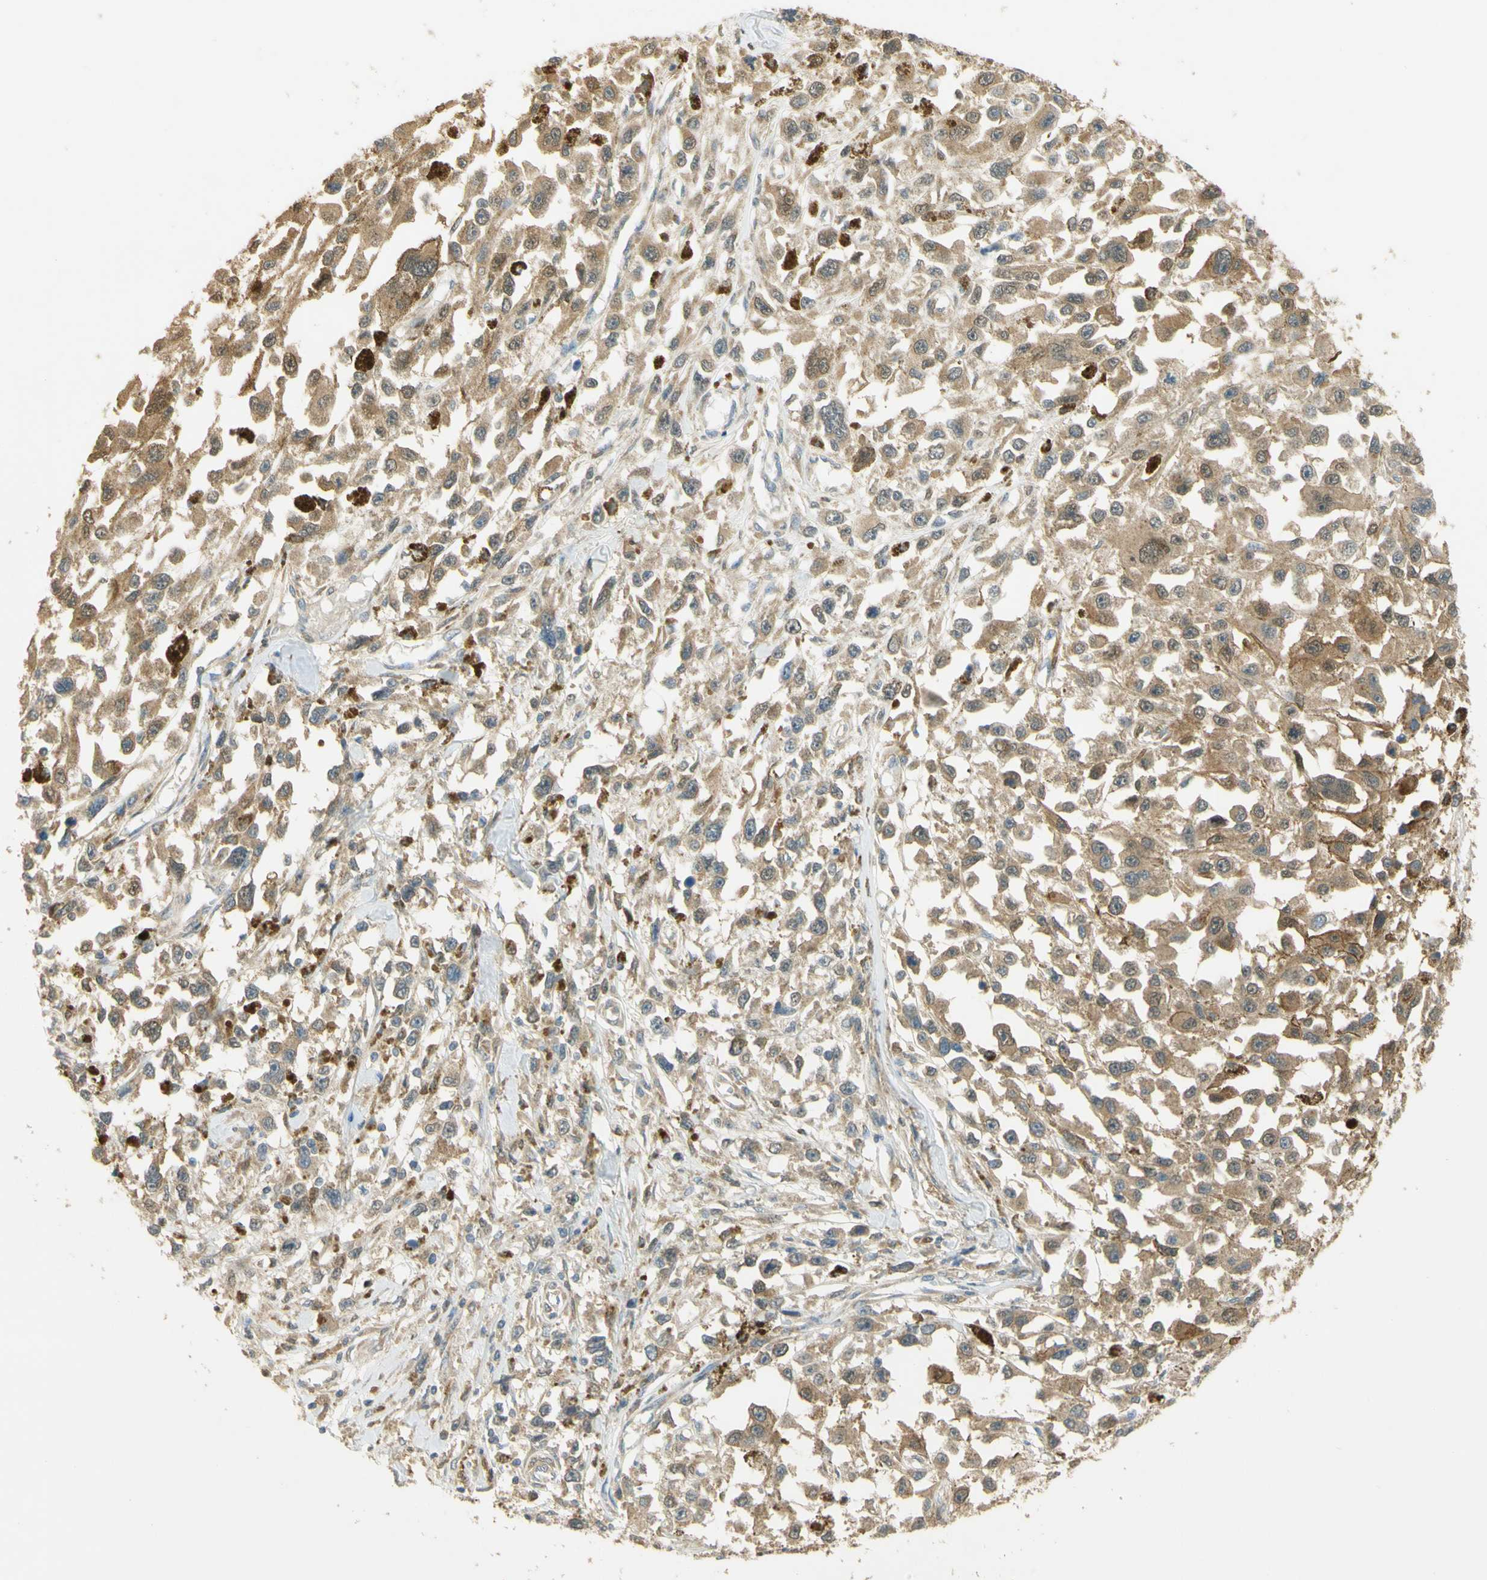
{"staining": {"intensity": "moderate", "quantity": ">75%", "location": "cytoplasmic/membranous"}, "tissue": "melanoma", "cell_type": "Tumor cells", "image_type": "cancer", "snomed": [{"axis": "morphology", "description": "Malignant melanoma, Metastatic site"}, {"axis": "topography", "description": "Lymph node"}], "caption": "Brown immunohistochemical staining in human melanoma demonstrates moderate cytoplasmic/membranous positivity in approximately >75% of tumor cells. Nuclei are stained in blue.", "gene": "PAK1", "patient": {"sex": "male", "age": 59}}